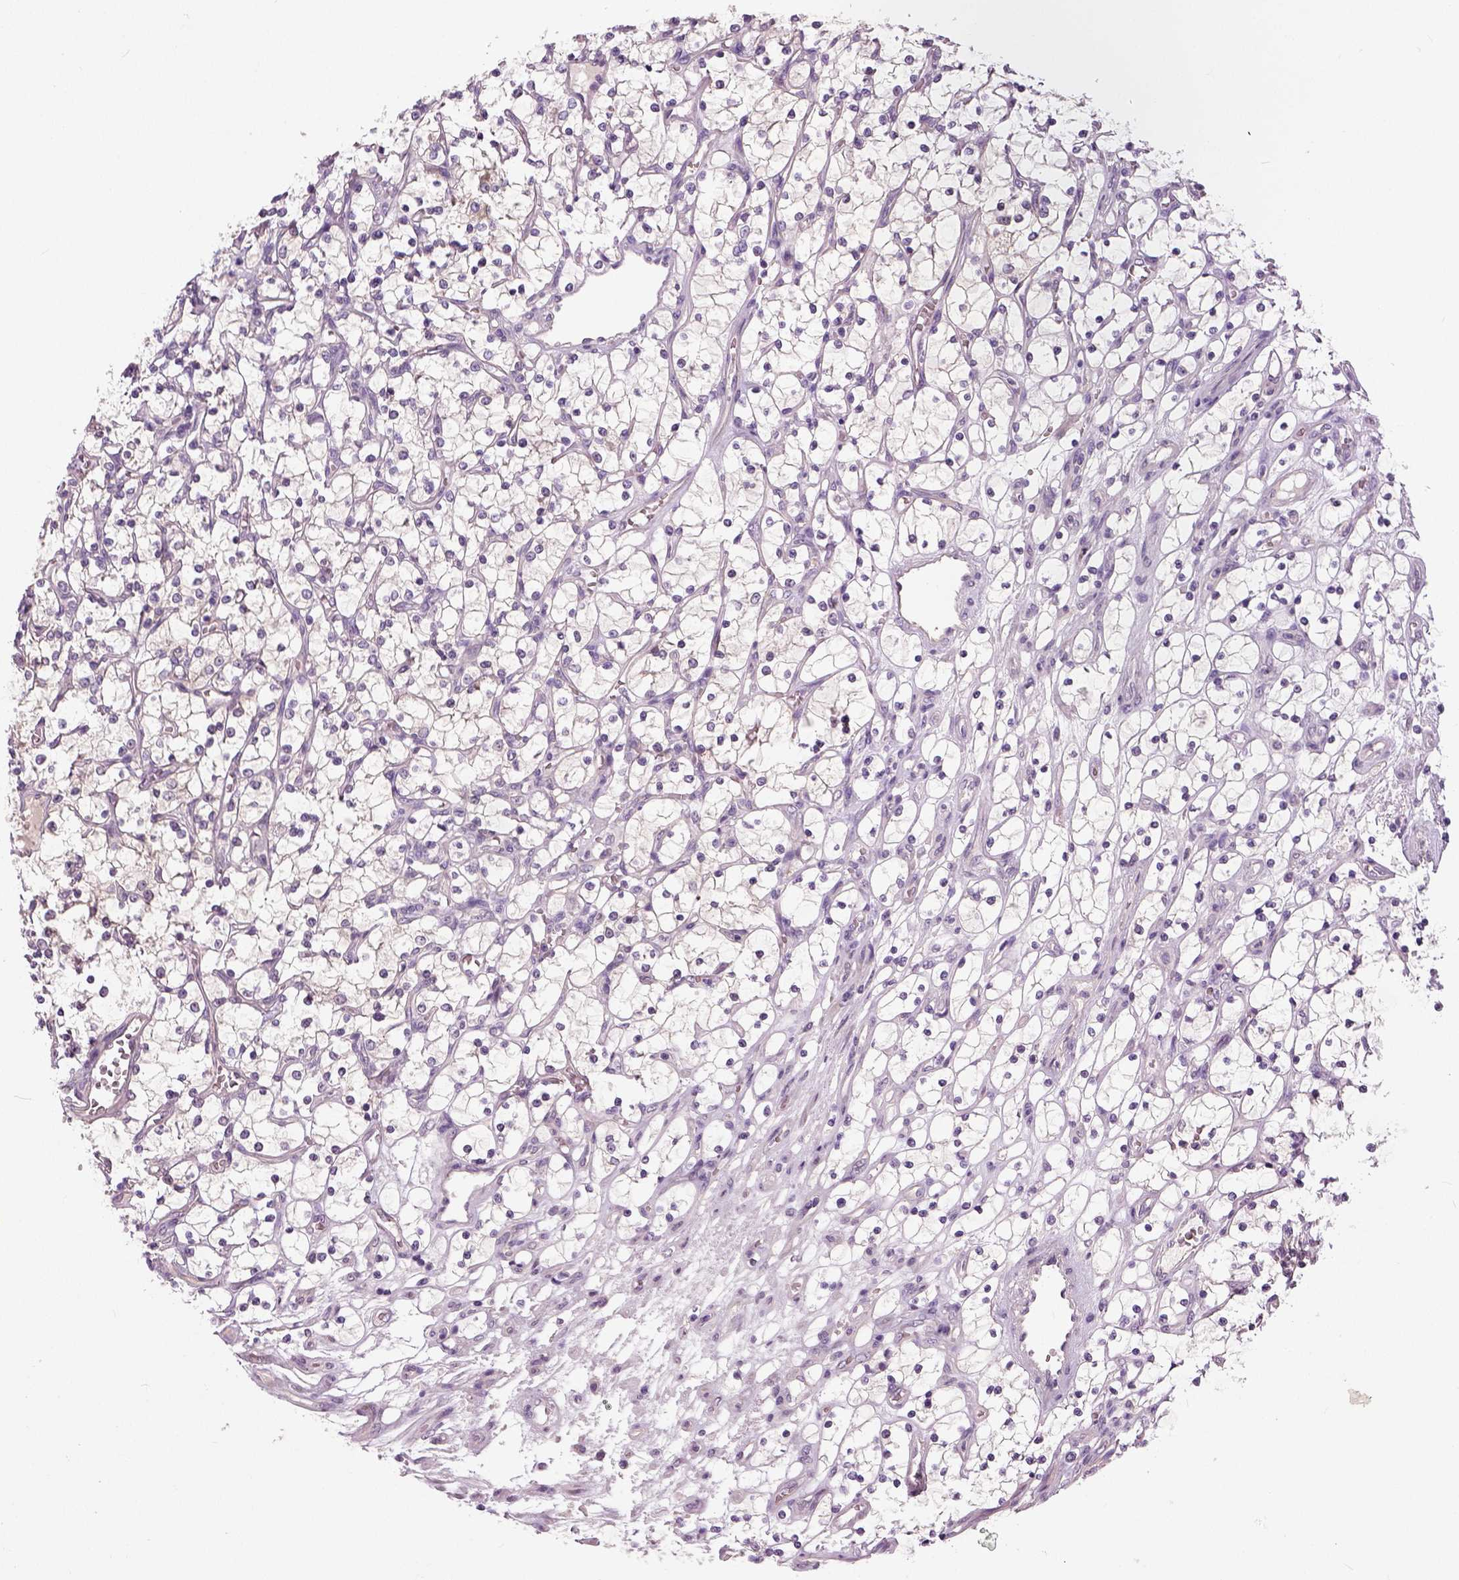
{"staining": {"intensity": "negative", "quantity": "none", "location": "none"}, "tissue": "renal cancer", "cell_type": "Tumor cells", "image_type": "cancer", "snomed": [{"axis": "morphology", "description": "Adenocarcinoma, NOS"}, {"axis": "topography", "description": "Kidney"}], "caption": "Immunohistochemistry (IHC) micrograph of neoplastic tissue: renal cancer stained with DAB reveals no significant protein staining in tumor cells.", "gene": "NECAB1", "patient": {"sex": "female", "age": 69}}